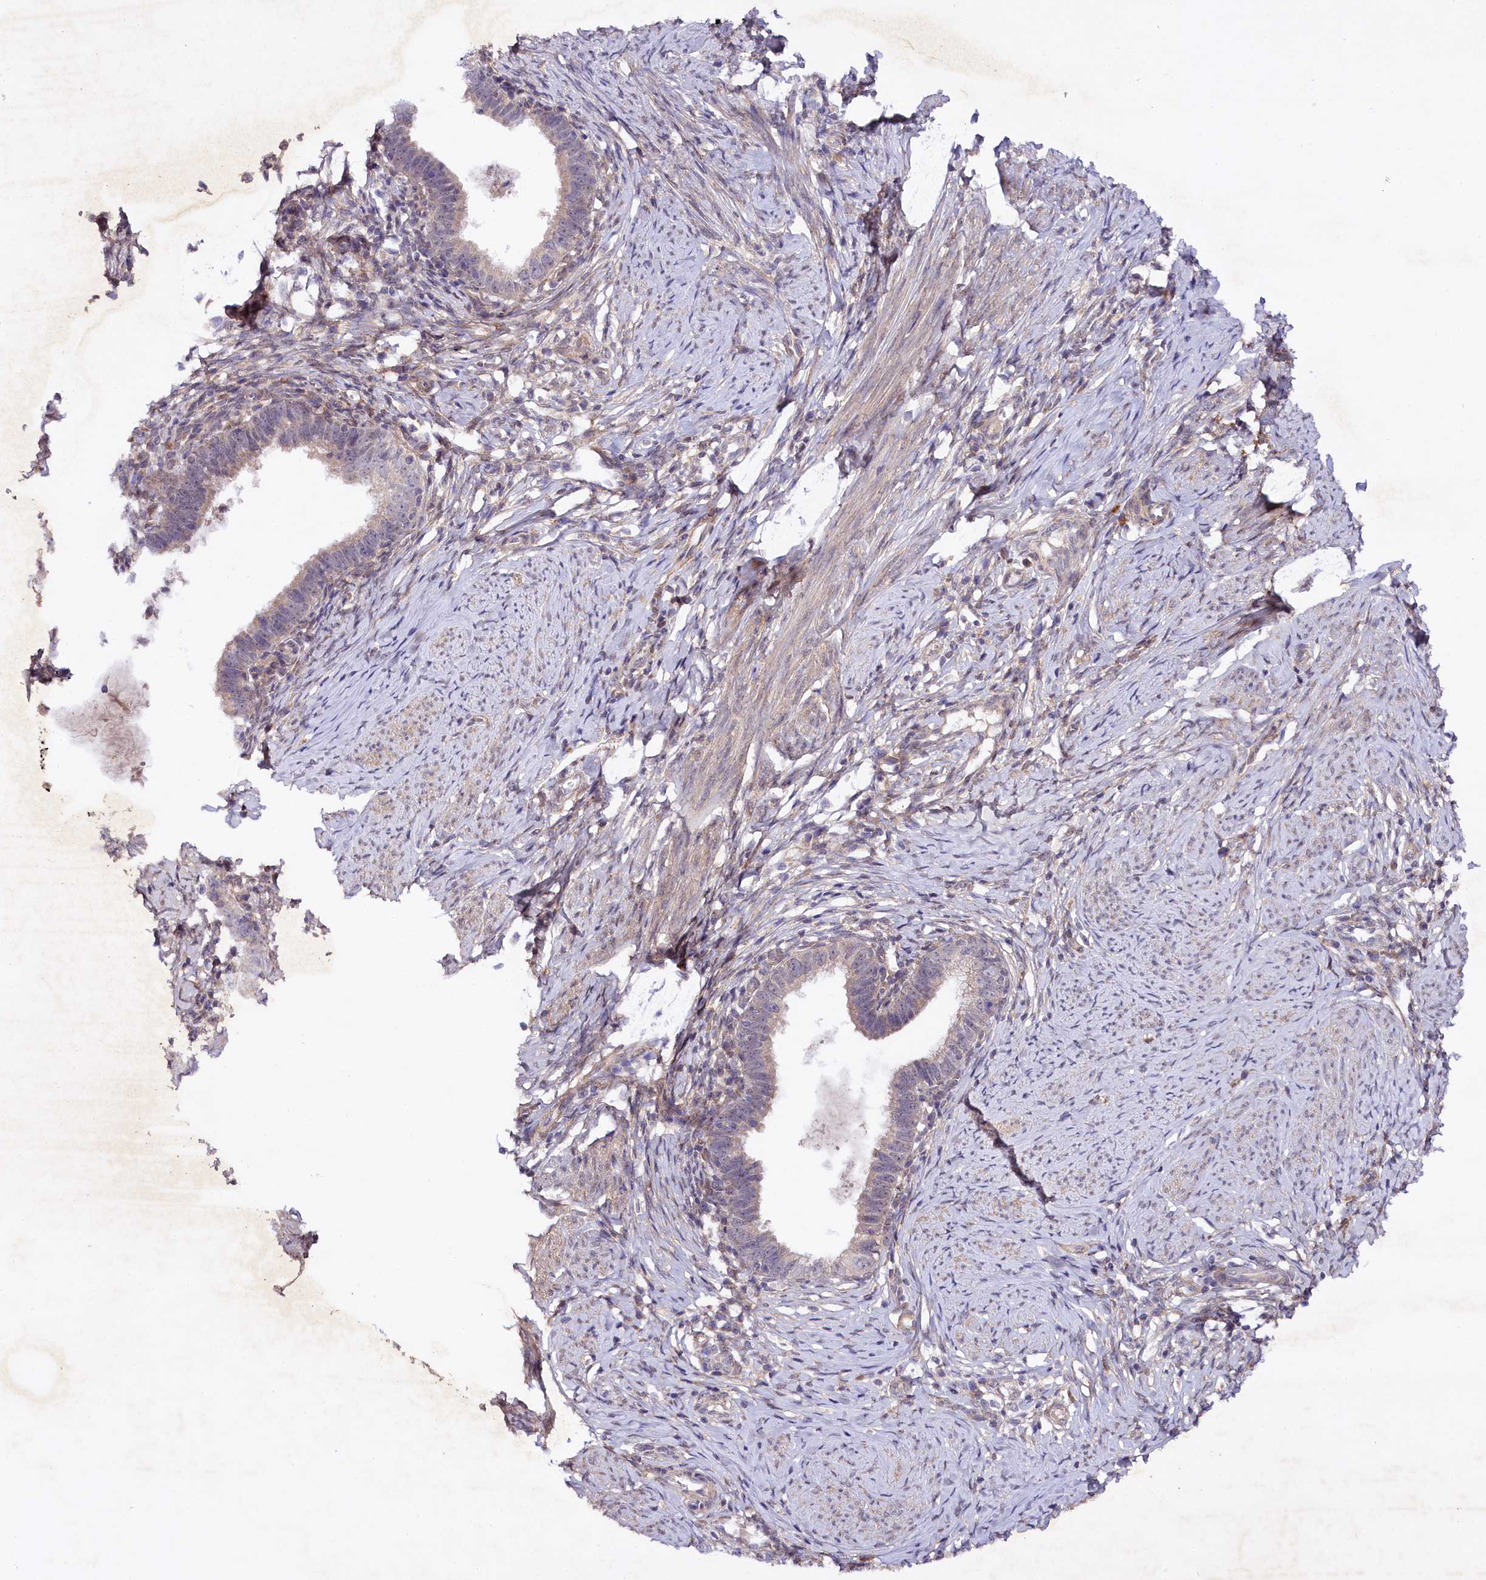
{"staining": {"intensity": "negative", "quantity": "none", "location": "none"}, "tissue": "cervical cancer", "cell_type": "Tumor cells", "image_type": "cancer", "snomed": [{"axis": "morphology", "description": "Adenocarcinoma, NOS"}, {"axis": "topography", "description": "Cervix"}], "caption": "The image shows no significant expression in tumor cells of cervical cancer (adenocarcinoma). The staining is performed using DAB (3,3'-diaminobenzidine) brown chromogen with nuclei counter-stained in using hematoxylin.", "gene": "PHLDB1", "patient": {"sex": "female", "age": 36}}